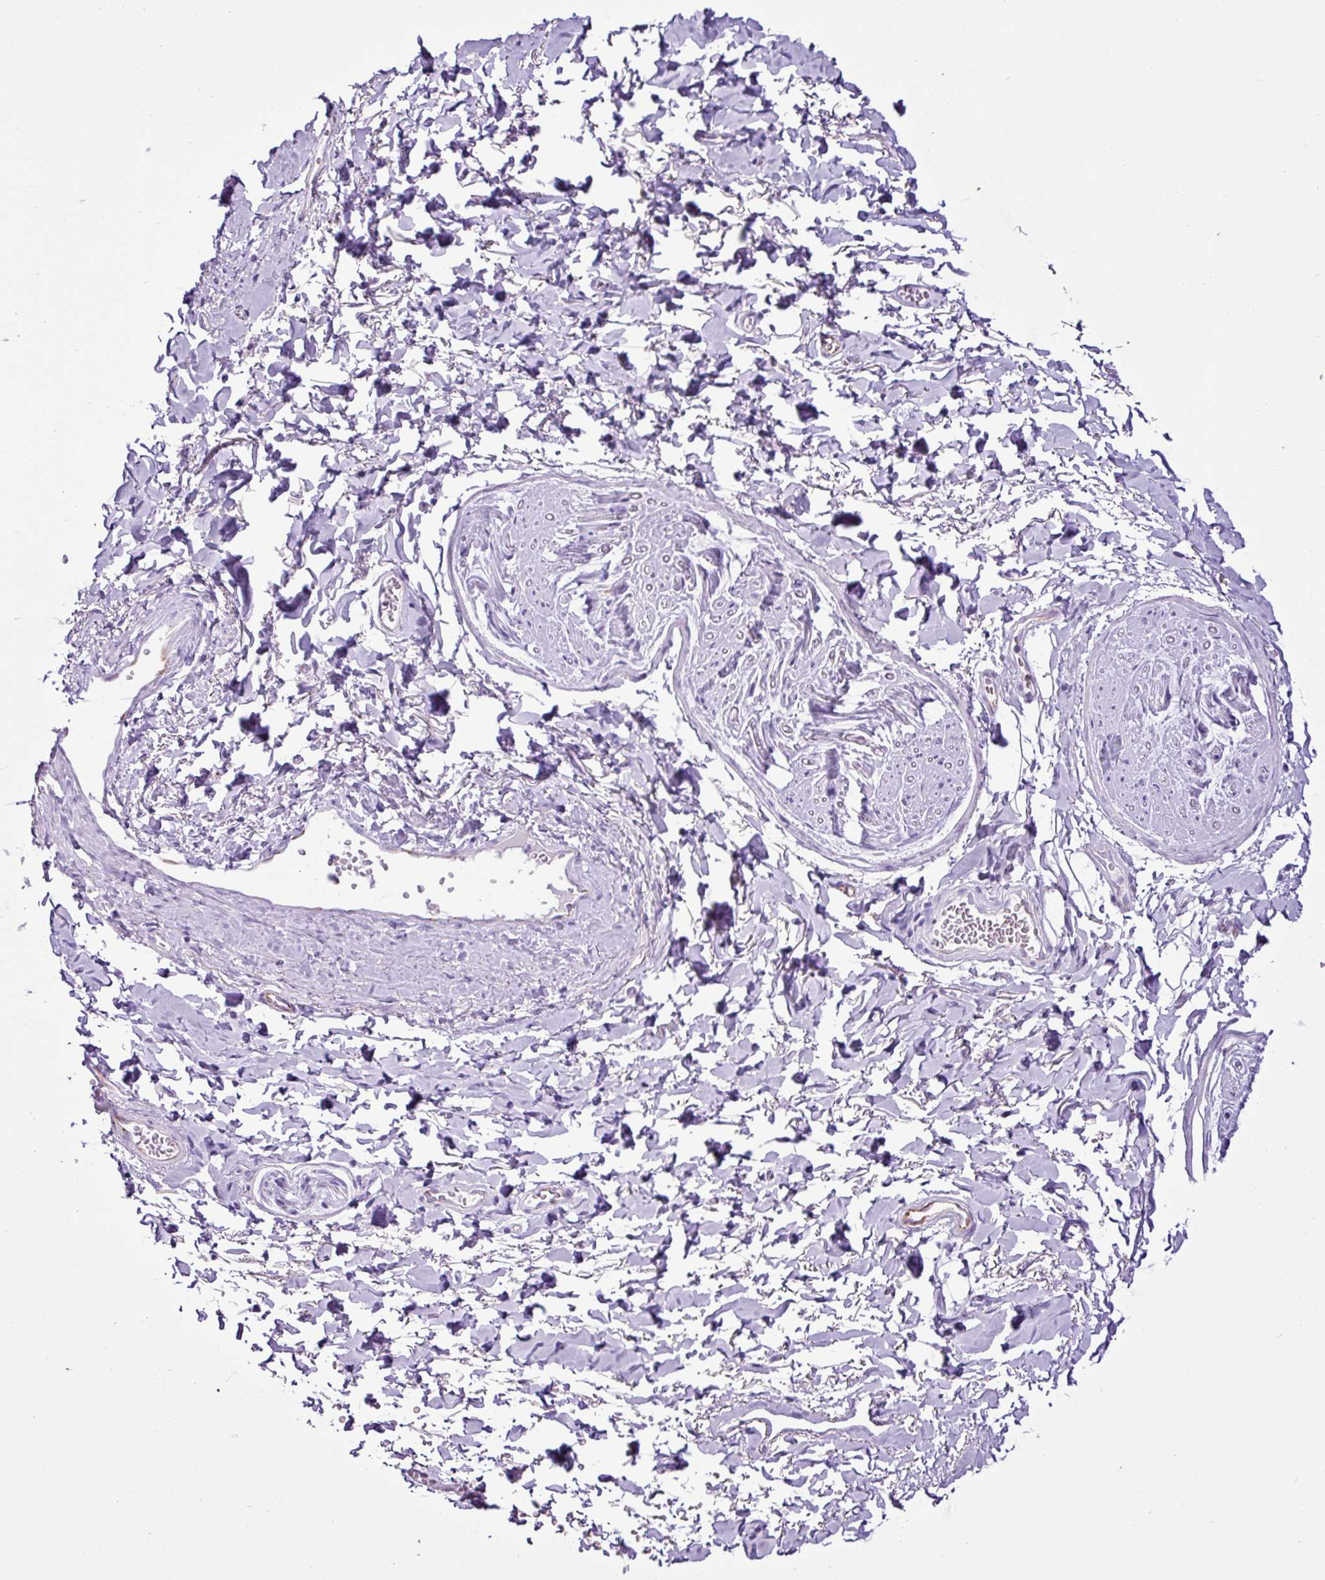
{"staining": {"intensity": "negative", "quantity": "none", "location": "none"}, "tissue": "adipose tissue", "cell_type": "Adipocytes", "image_type": "normal", "snomed": [{"axis": "morphology", "description": "Normal tissue, NOS"}, {"axis": "topography", "description": "Vulva"}, {"axis": "topography", "description": "Vagina"}, {"axis": "topography", "description": "Peripheral nerve tissue"}], "caption": "IHC micrograph of unremarkable human adipose tissue stained for a protein (brown), which shows no positivity in adipocytes. (Stains: DAB immunohistochemistry with hematoxylin counter stain, Microscopy: brightfield microscopy at high magnification).", "gene": "LILRB4", "patient": {"sex": "female", "age": 66}}